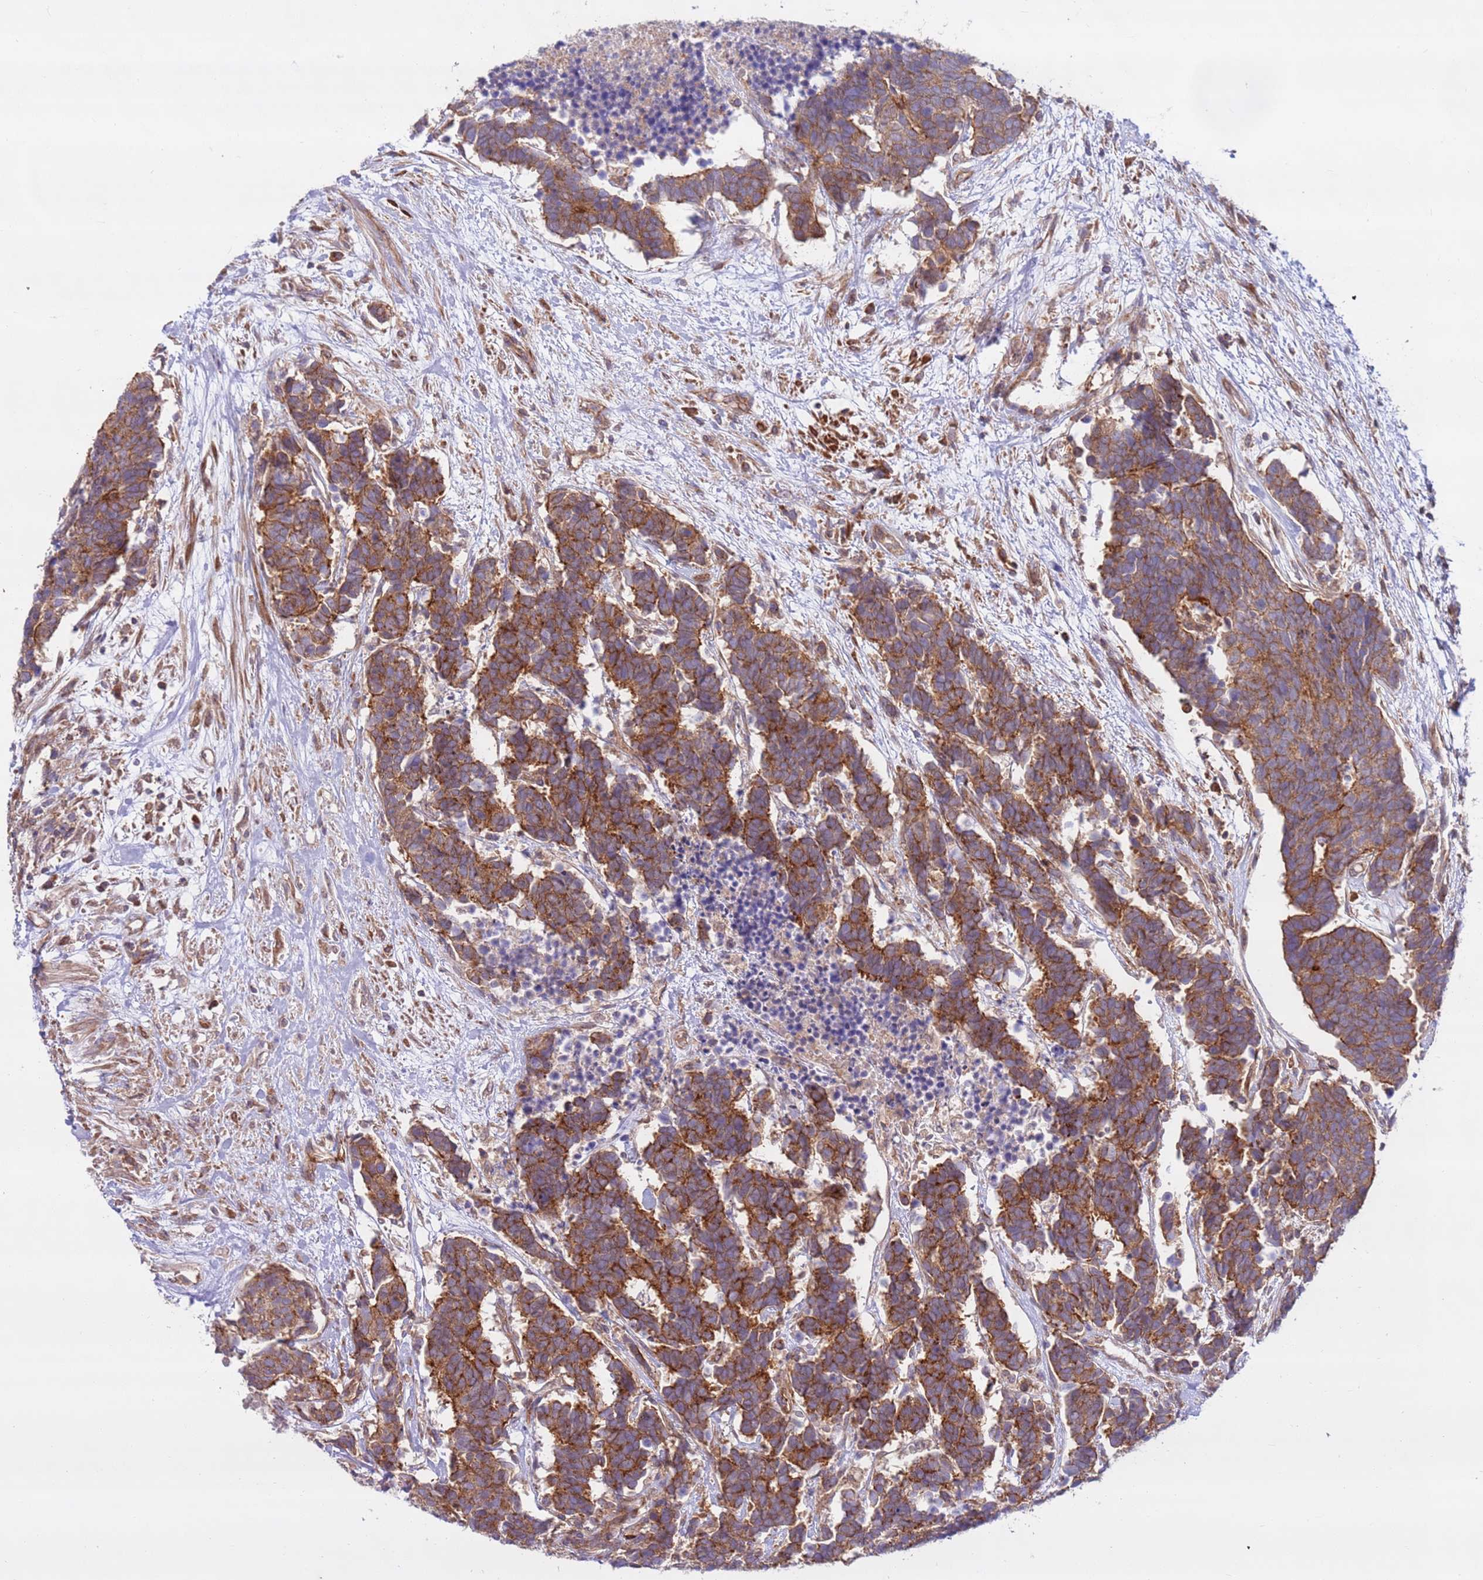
{"staining": {"intensity": "strong", "quantity": ">75%", "location": "cytoplasmic/membranous"}, "tissue": "carcinoid", "cell_type": "Tumor cells", "image_type": "cancer", "snomed": [{"axis": "morphology", "description": "Carcinoma, NOS"}, {"axis": "morphology", "description": "Carcinoid, malignant, NOS"}, {"axis": "topography", "description": "Urinary bladder"}], "caption": "A brown stain highlights strong cytoplasmic/membranous staining of a protein in human carcinoma tumor cells.", "gene": "DDX19B", "patient": {"sex": "male", "age": 57}}